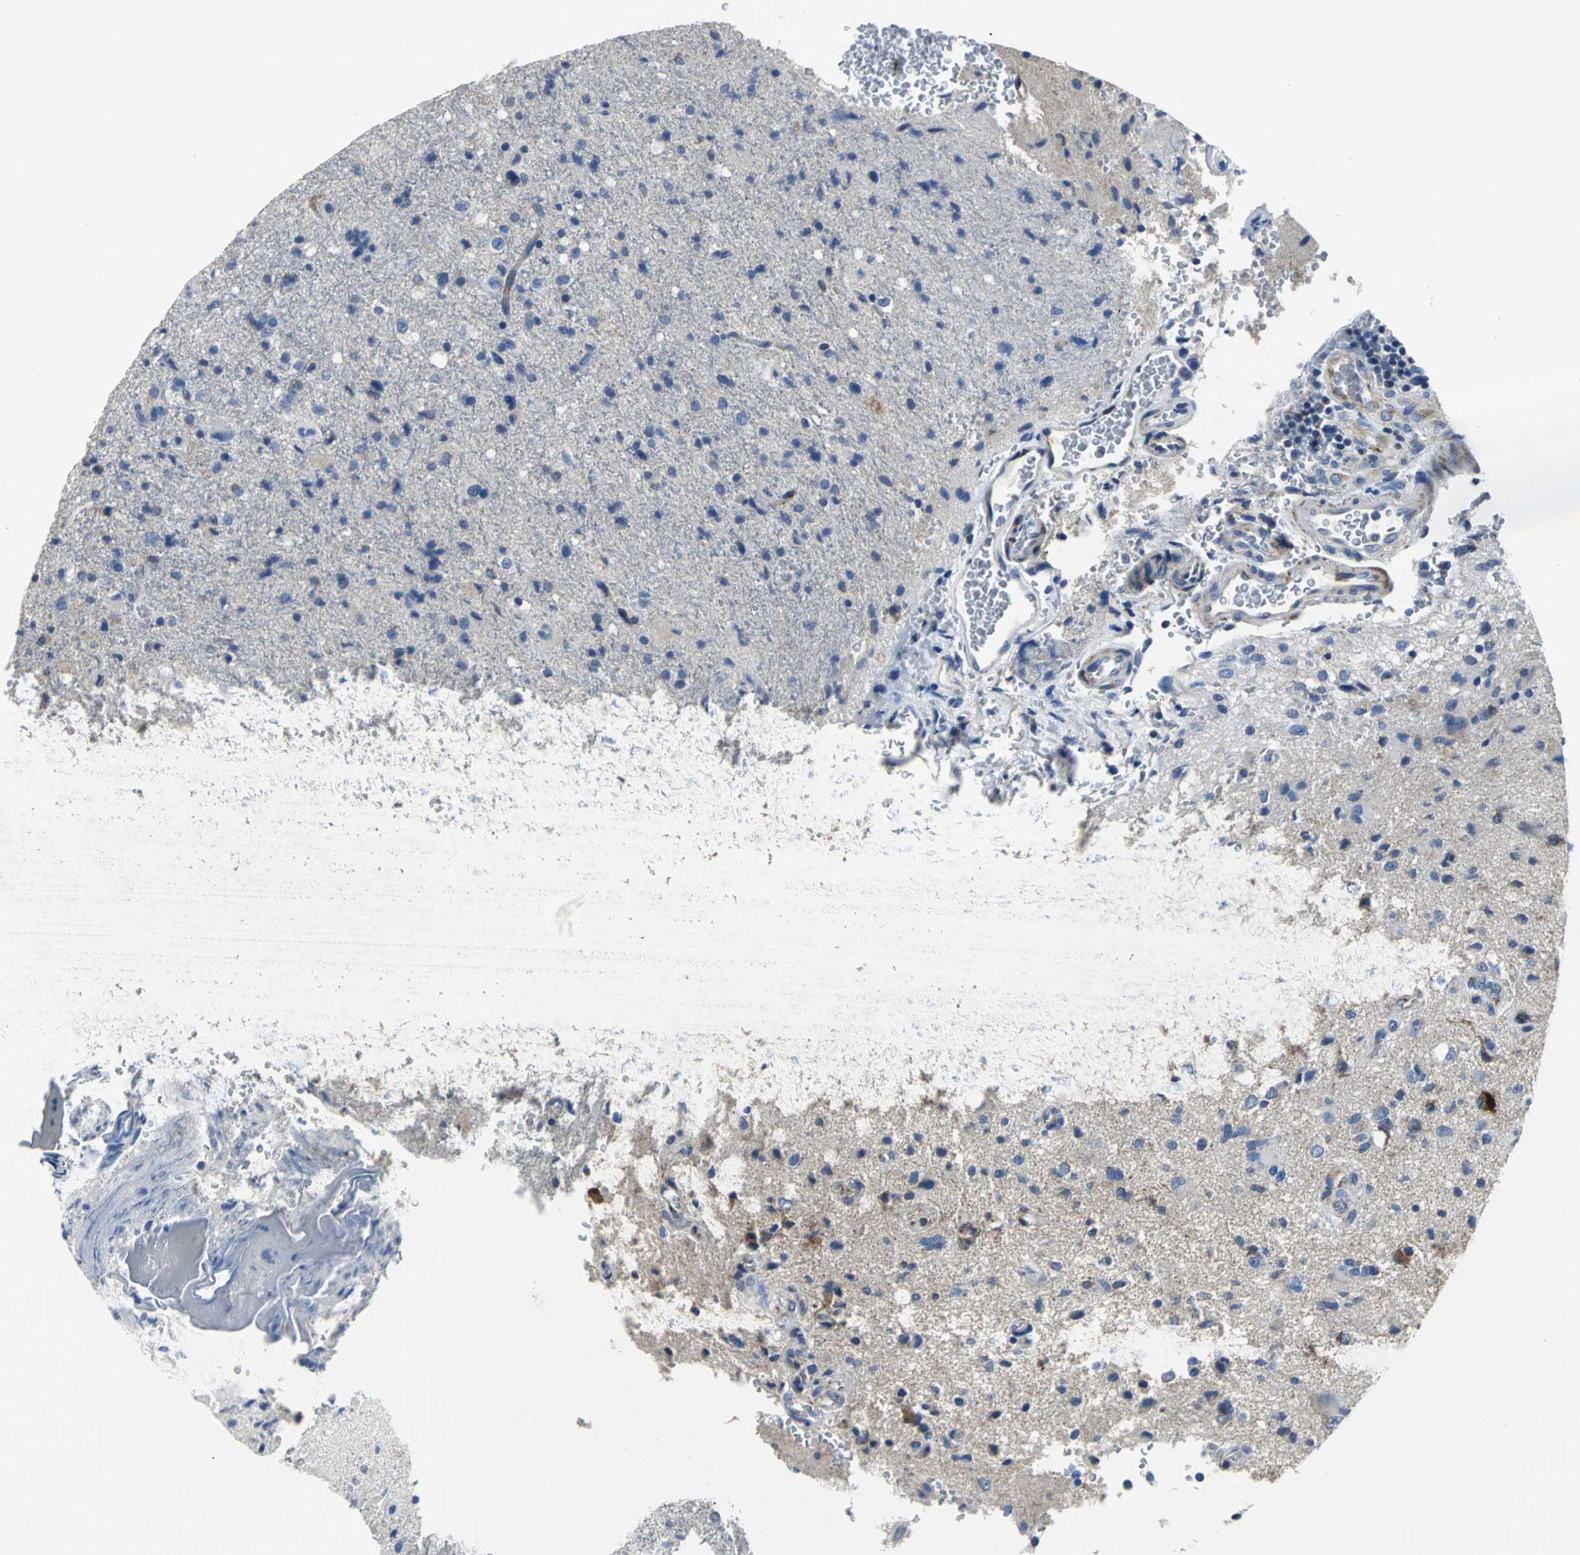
{"staining": {"intensity": "weak", "quantity": "25%-75%", "location": "cytoplasmic/membranous"}, "tissue": "glioma", "cell_type": "Tumor cells", "image_type": "cancer", "snomed": [{"axis": "morphology", "description": "Normal tissue, NOS"}, {"axis": "morphology", "description": "Glioma, malignant, High grade"}, {"axis": "topography", "description": "Cerebral cortex"}], "caption": "Glioma stained for a protein (brown) reveals weak cytoplasmic/membranous positive positivity in approximately 25%-75% of tumor cells.", "gene": "IFI6", "patient": {"sex": "male", "age": 56}}